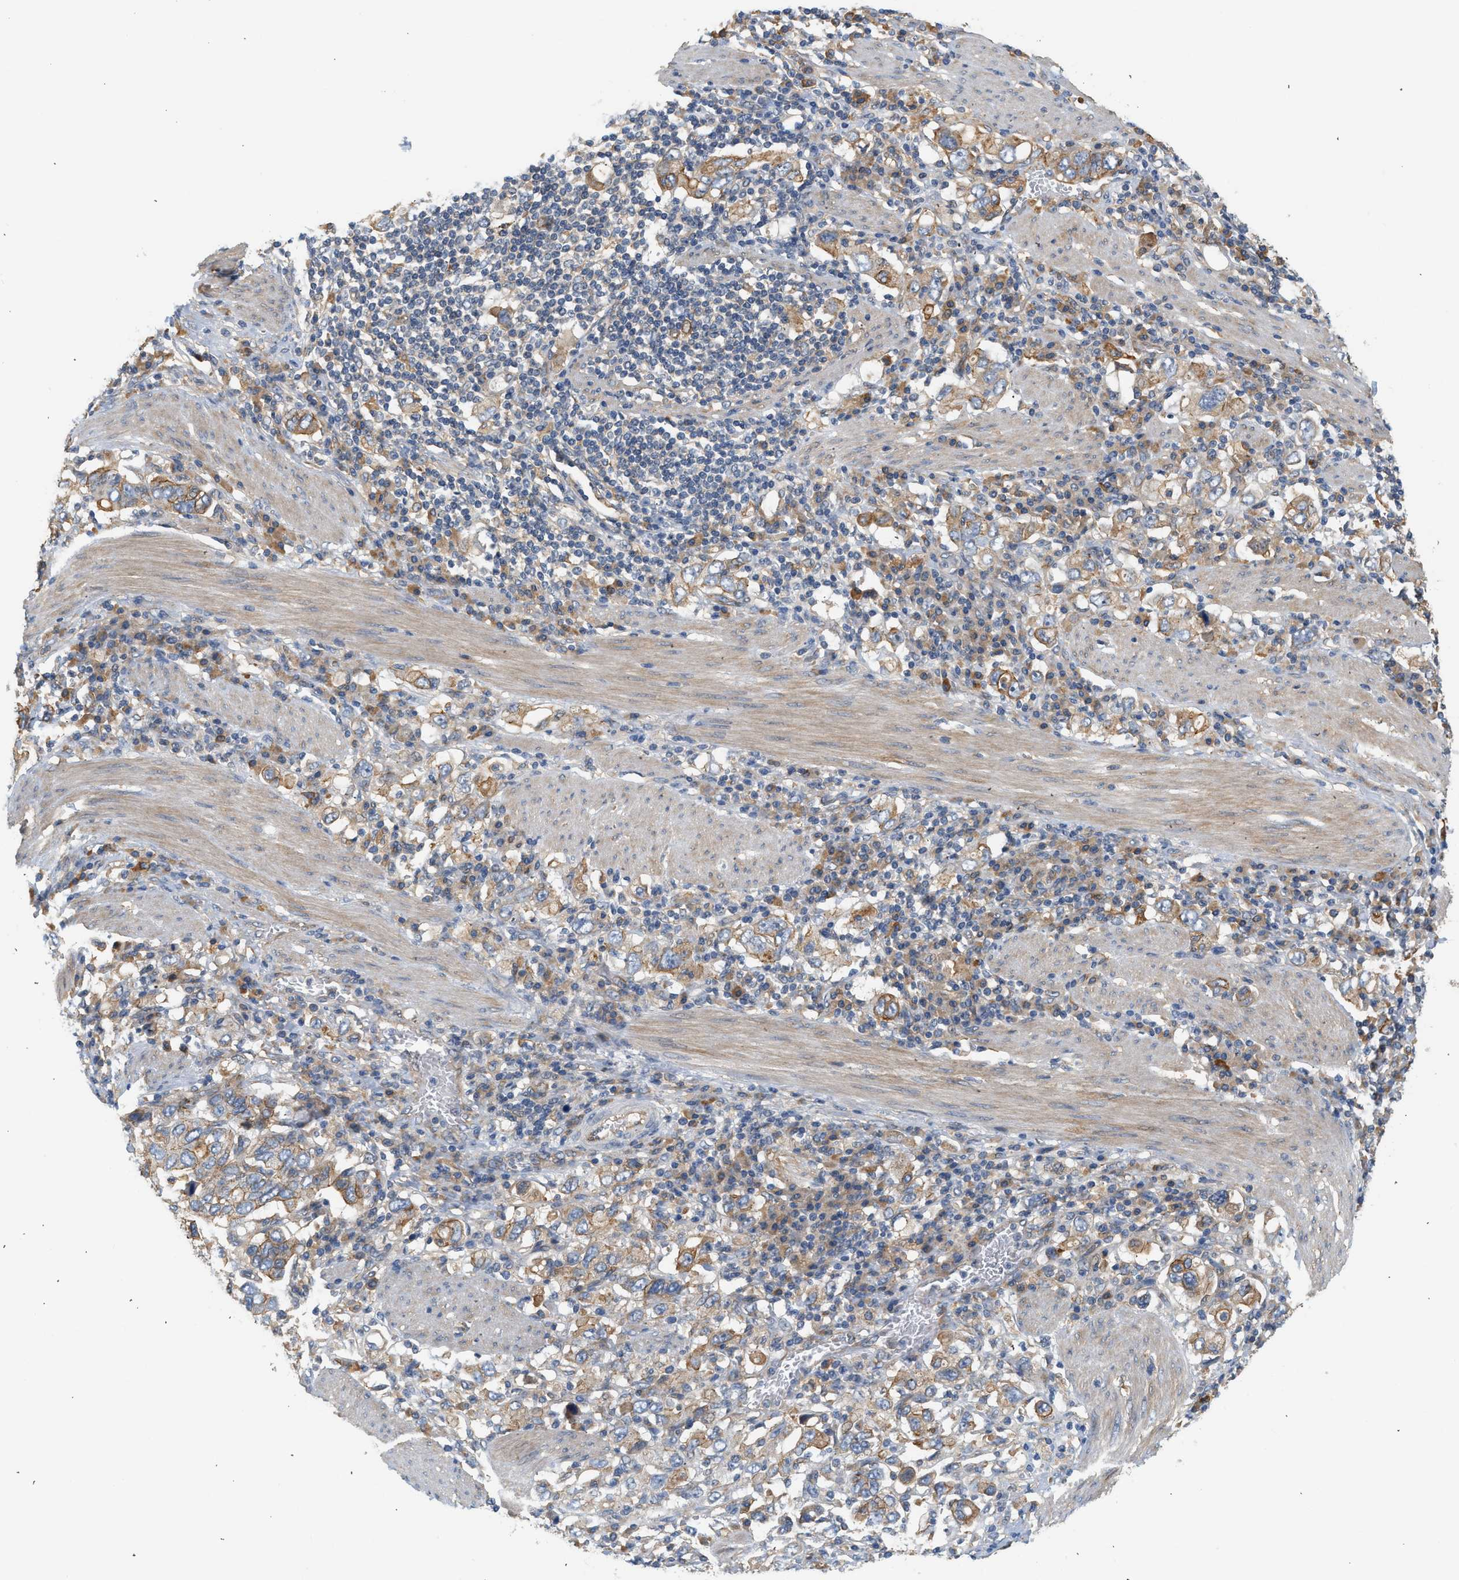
{"staining": {"intensity": "weak", "quantity": ">75%", "location": "cytoplasmic/membranous"}, "tissue": "stomach cancer", "cell_type": "Tumor cells", "image_type": "cancer", "snomed": [{"axis": "morphology", "description": "Adenocarcinoma, NOS"}, {"axis": "topography", "description": "Stomach, upper"}], "caption": "Immunohistochemistry micrograph of neoplastic tissue: stomach adenocarcinoma stained using IHC demonstrates low levels of weak protein expression localized specifically in the cytoplasmic/membranous of tumor cells, appearing as a cytoplasmic/membranous brown color.", "gene": "CTXN1", "patient": {"sex": "male", "age": 62}}